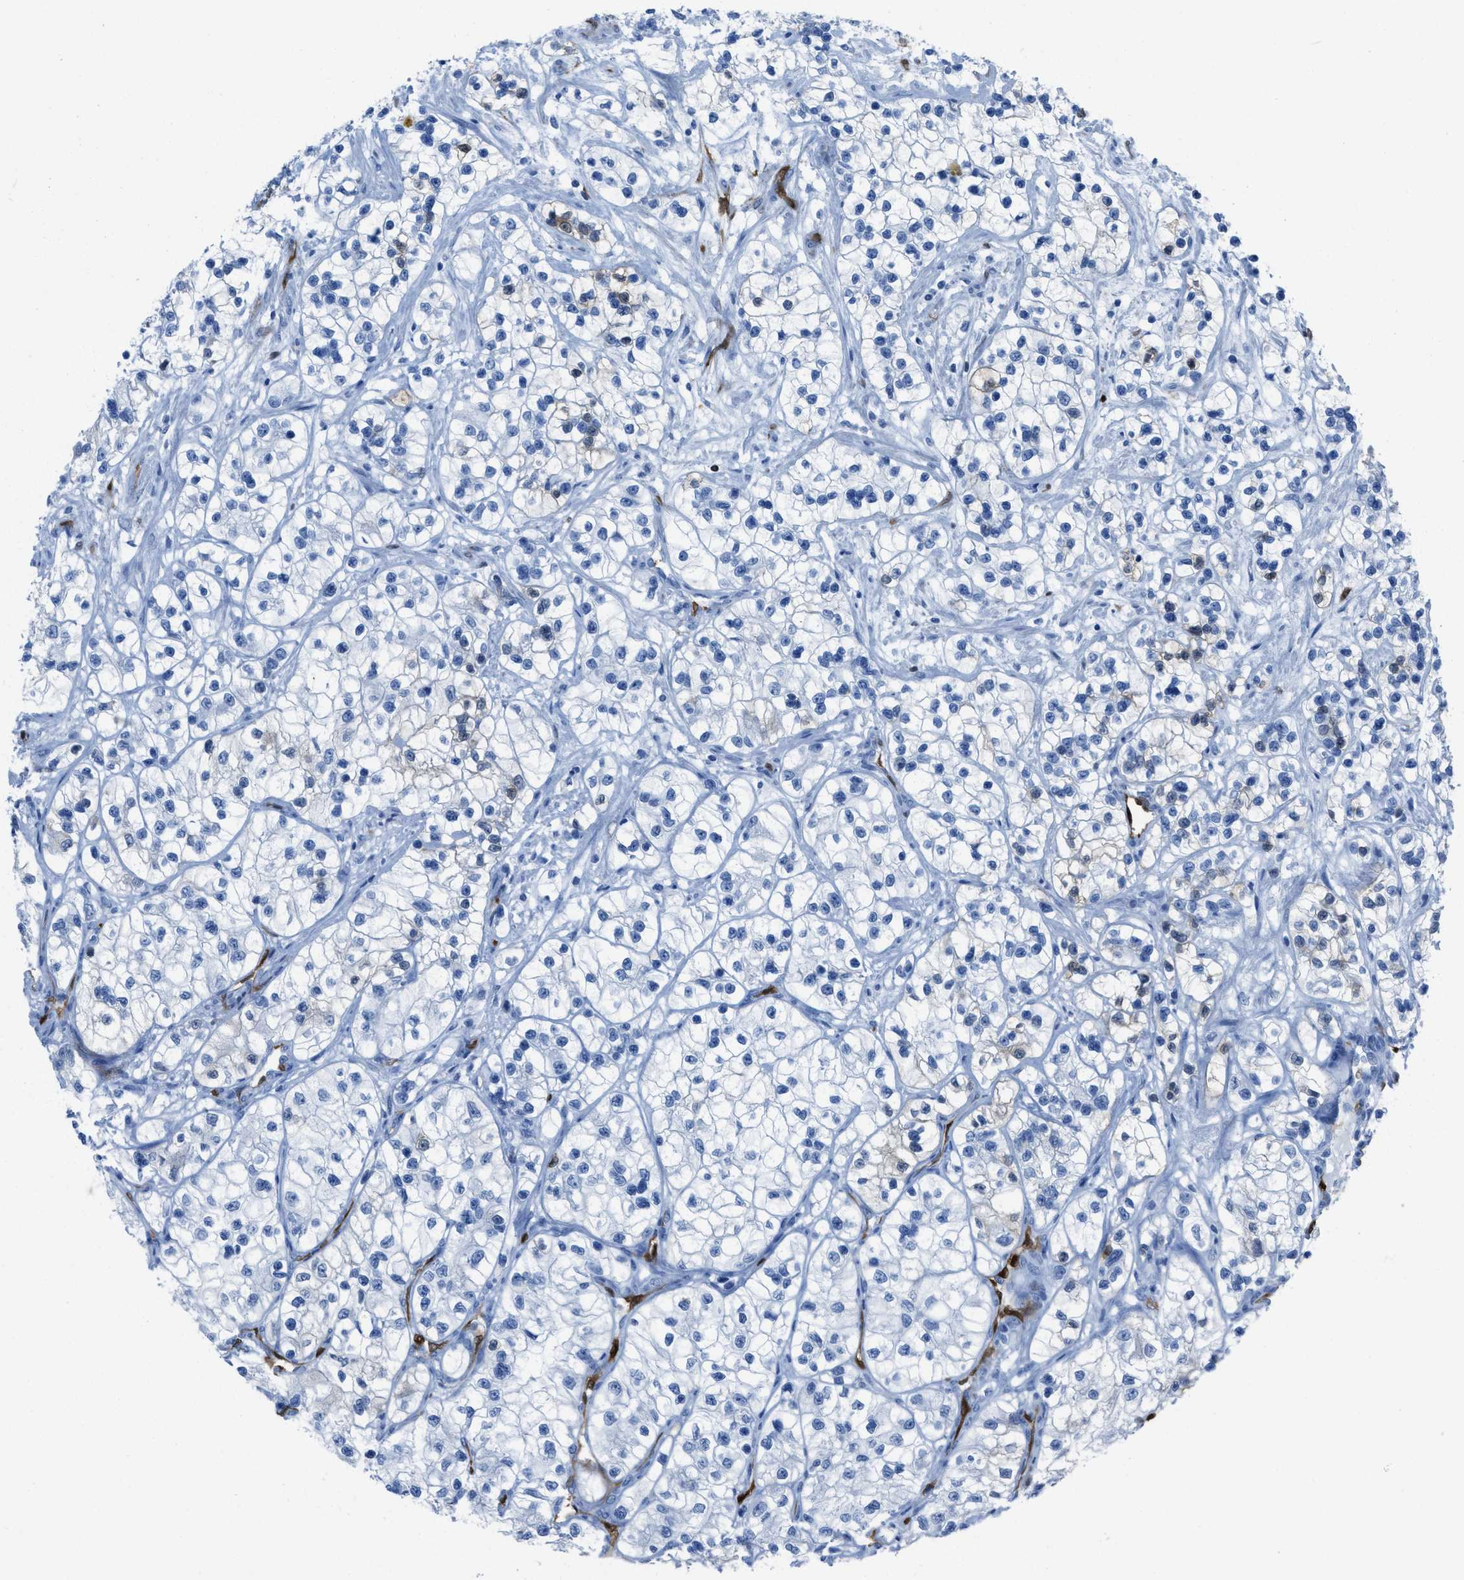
{"staining": {"intensity": "negative", "quantity": "none", "location": "none"}, "tissue": "renal cancer", "cell_type": "Tumor cells", "image_type": "cancer", "snomed": [{"axis": "morphology", "description": "Adenocarcinoma, NOS"}, {"axis": "topography", "description": "Kidney"}], "caption": "The photomicrograph demonstrates no staining of tumor cells in adenocarcinoma (renal).", "gene": "CDKN2A", "patient": {"sex": "female", "age": 57}}